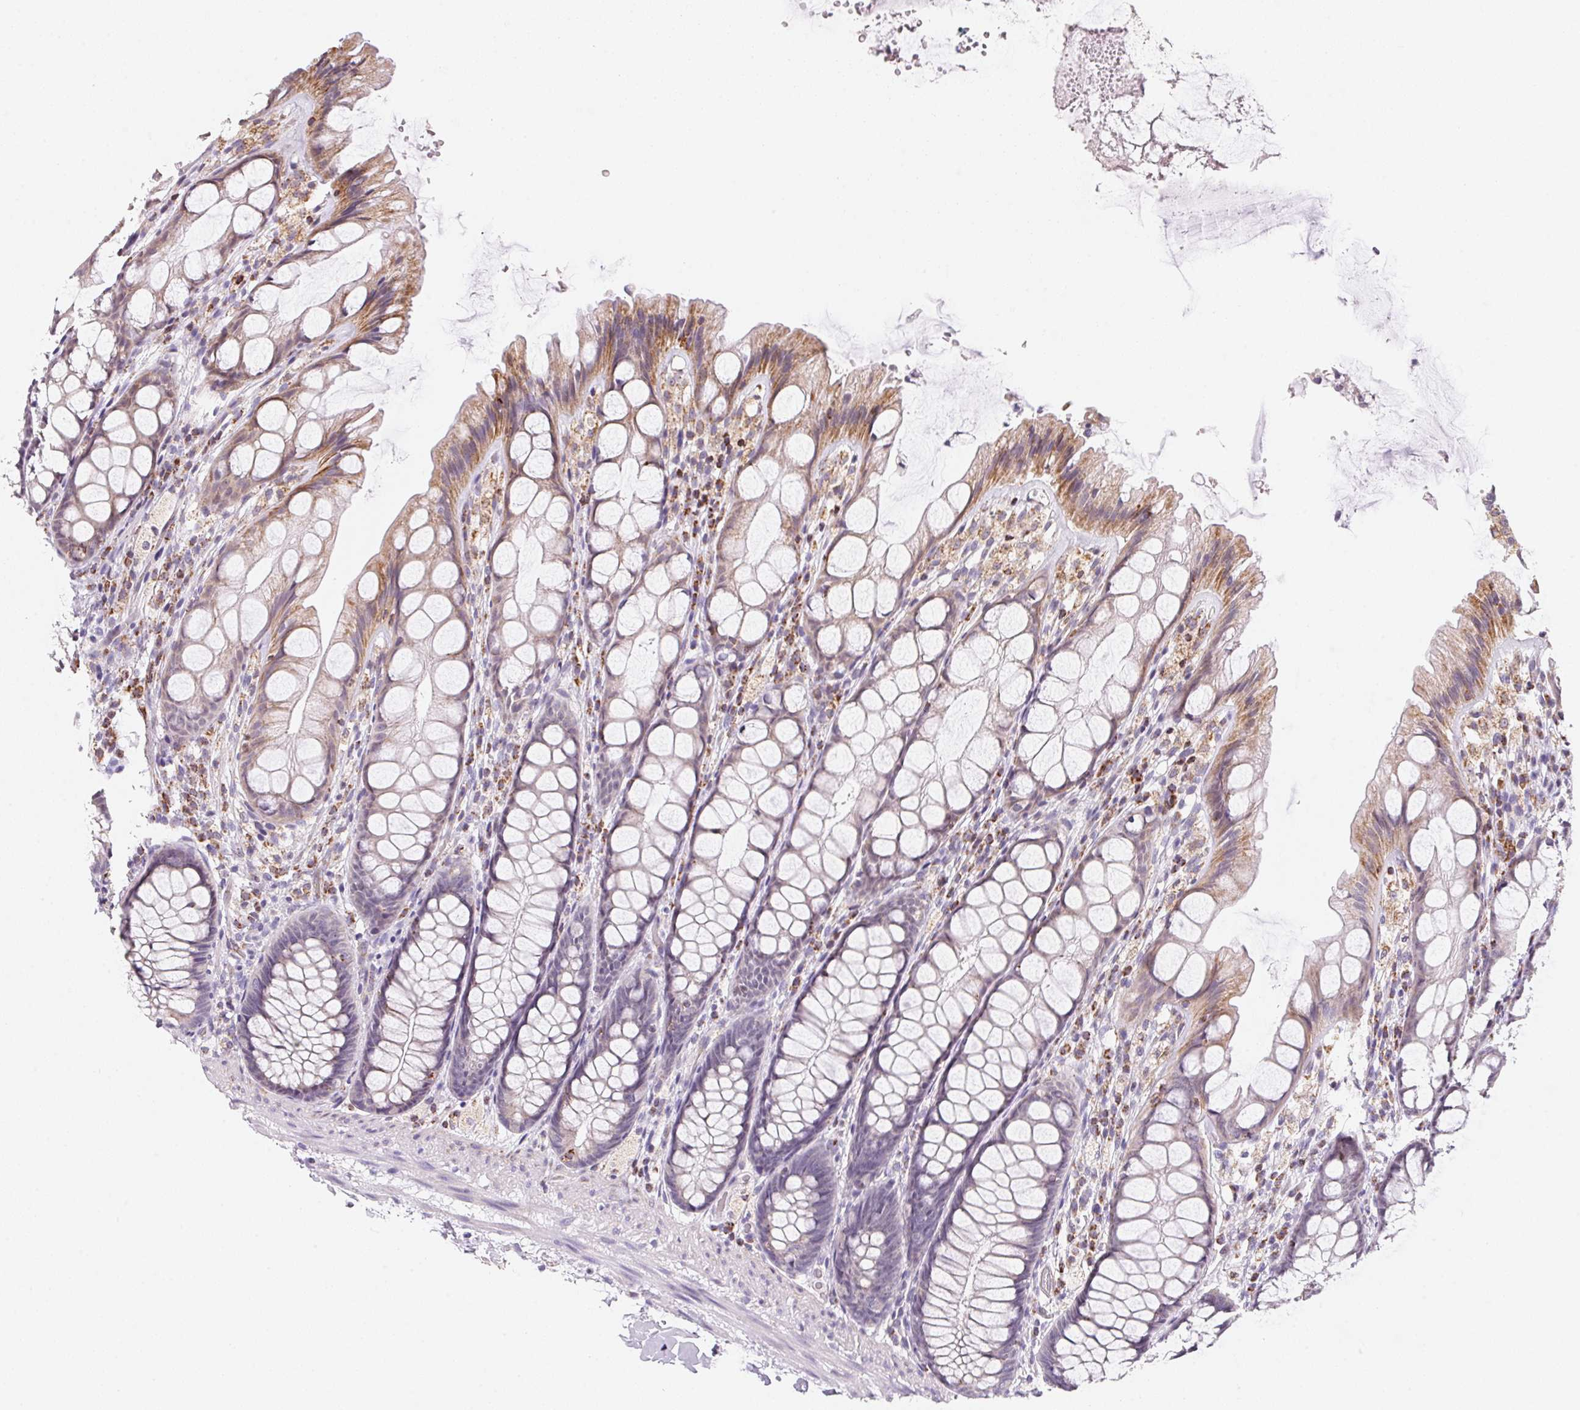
{"staining": {"intensity": "negative", "quantity": "none", "location": "none"}, "tissue": "colon", "cell_type": "Endothelial cells", "image_type": "normal", "snomed": [{"axis": "morphology", "description": "Normal tissue, NOS"}, {"axis": "topography", "description": "Colon"}], "caption": "Immunohistochemical staining of normal human colon reveals no significant positivity in endothelial cells.", "gene": "GIPC2", "patient": {"sex": "male", "age": 47}}